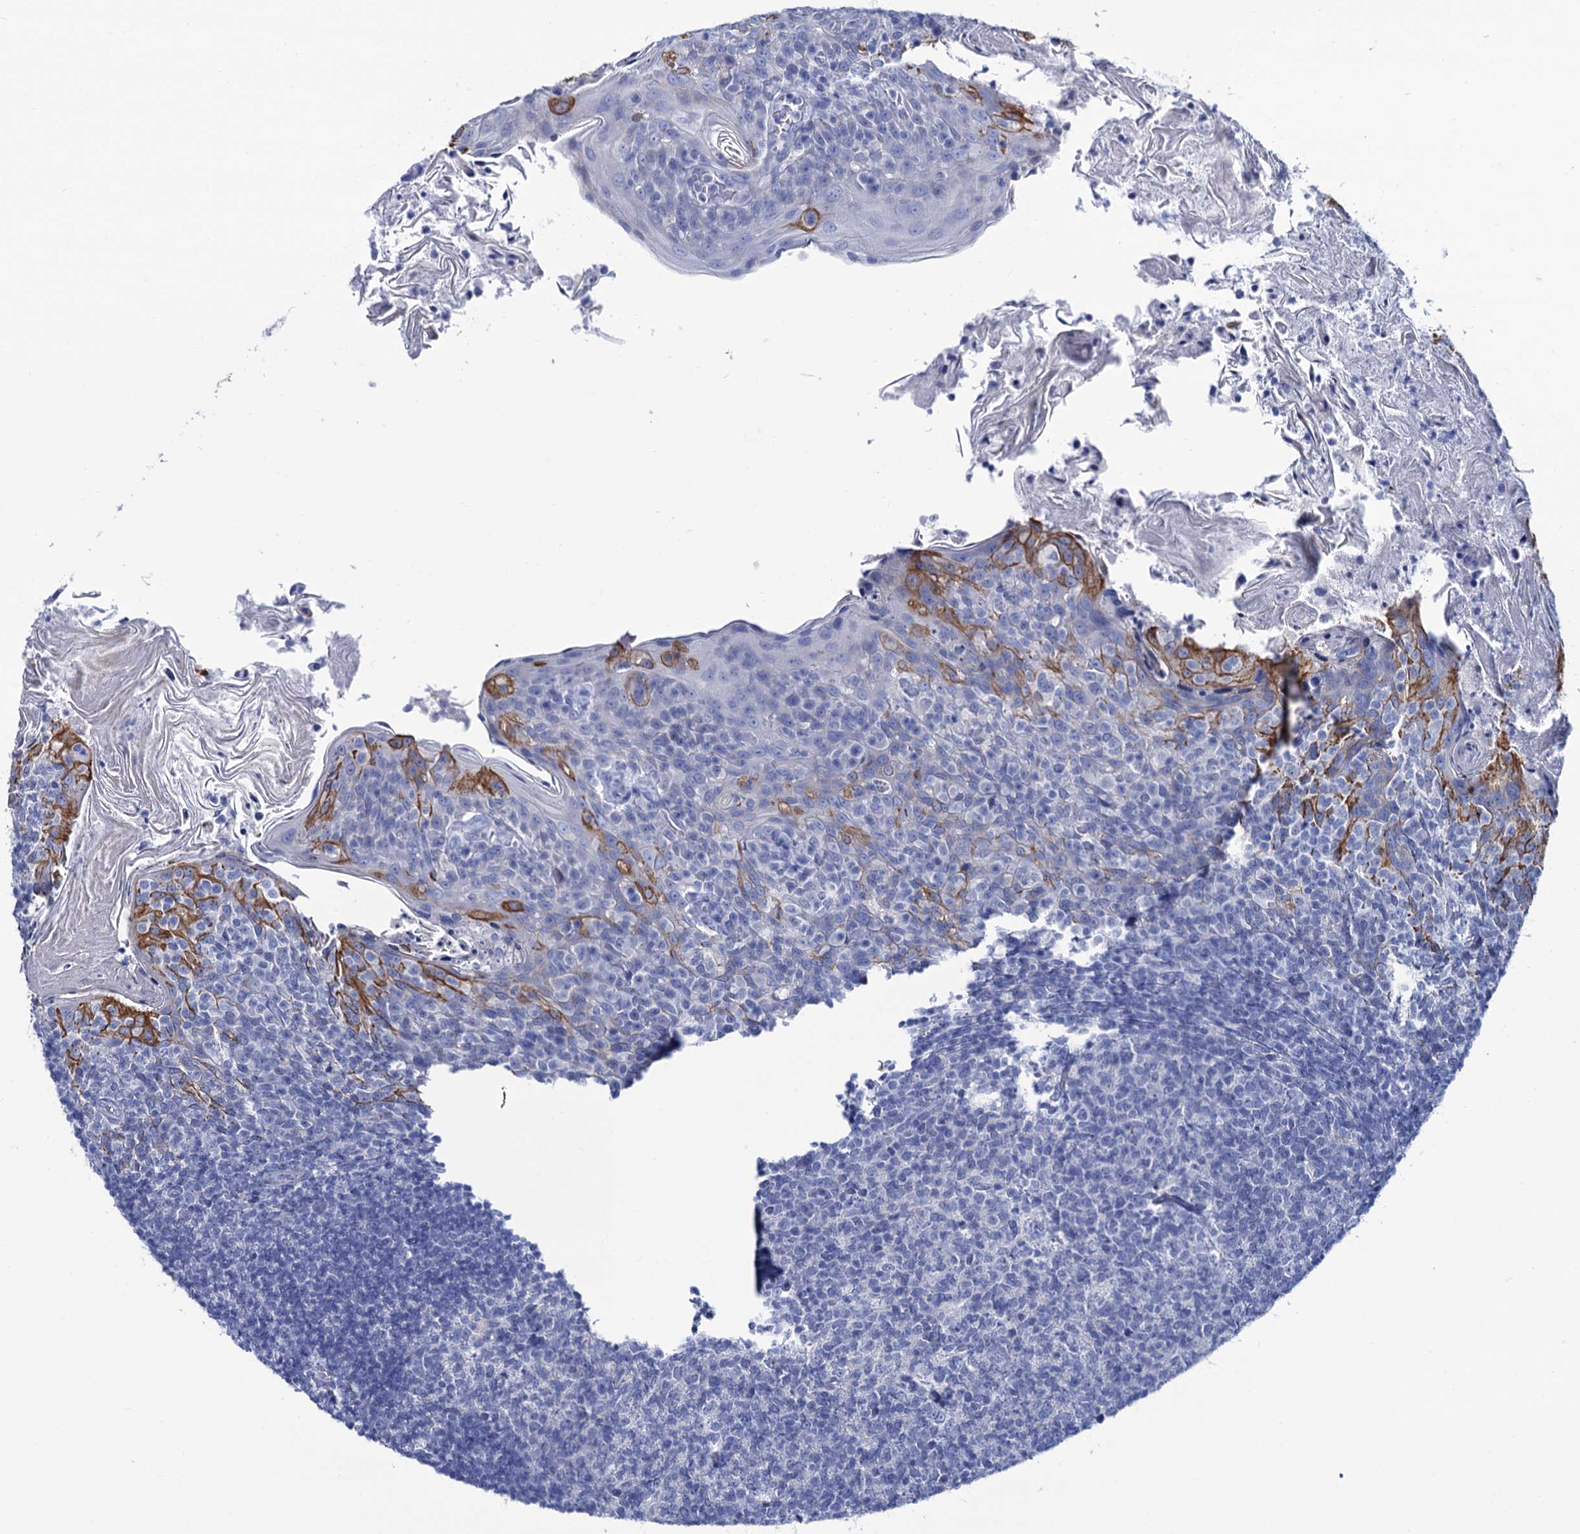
{"staining": {"intensity": "negative", "quantity": "none", "location": "none"}, "tissue": "tonsil", "cell_type": "Germinal center cells", "image_type": "normal", "snomed": [{"axis": "morphology", "description": "Normal tissue, NOS"}, {"axis": "topography", "description": "Tonsil"}], "caption": "IHC micrograph of benign tonsil stained for a protein (brown), which exhibits no positivity in germinal center cells. (DAB (3,3'-diaminobenzidine) IHC with hematoxylin counter stain).", "gene": "RAB3IP", "patient": {"sex": "female", "age": 10}}